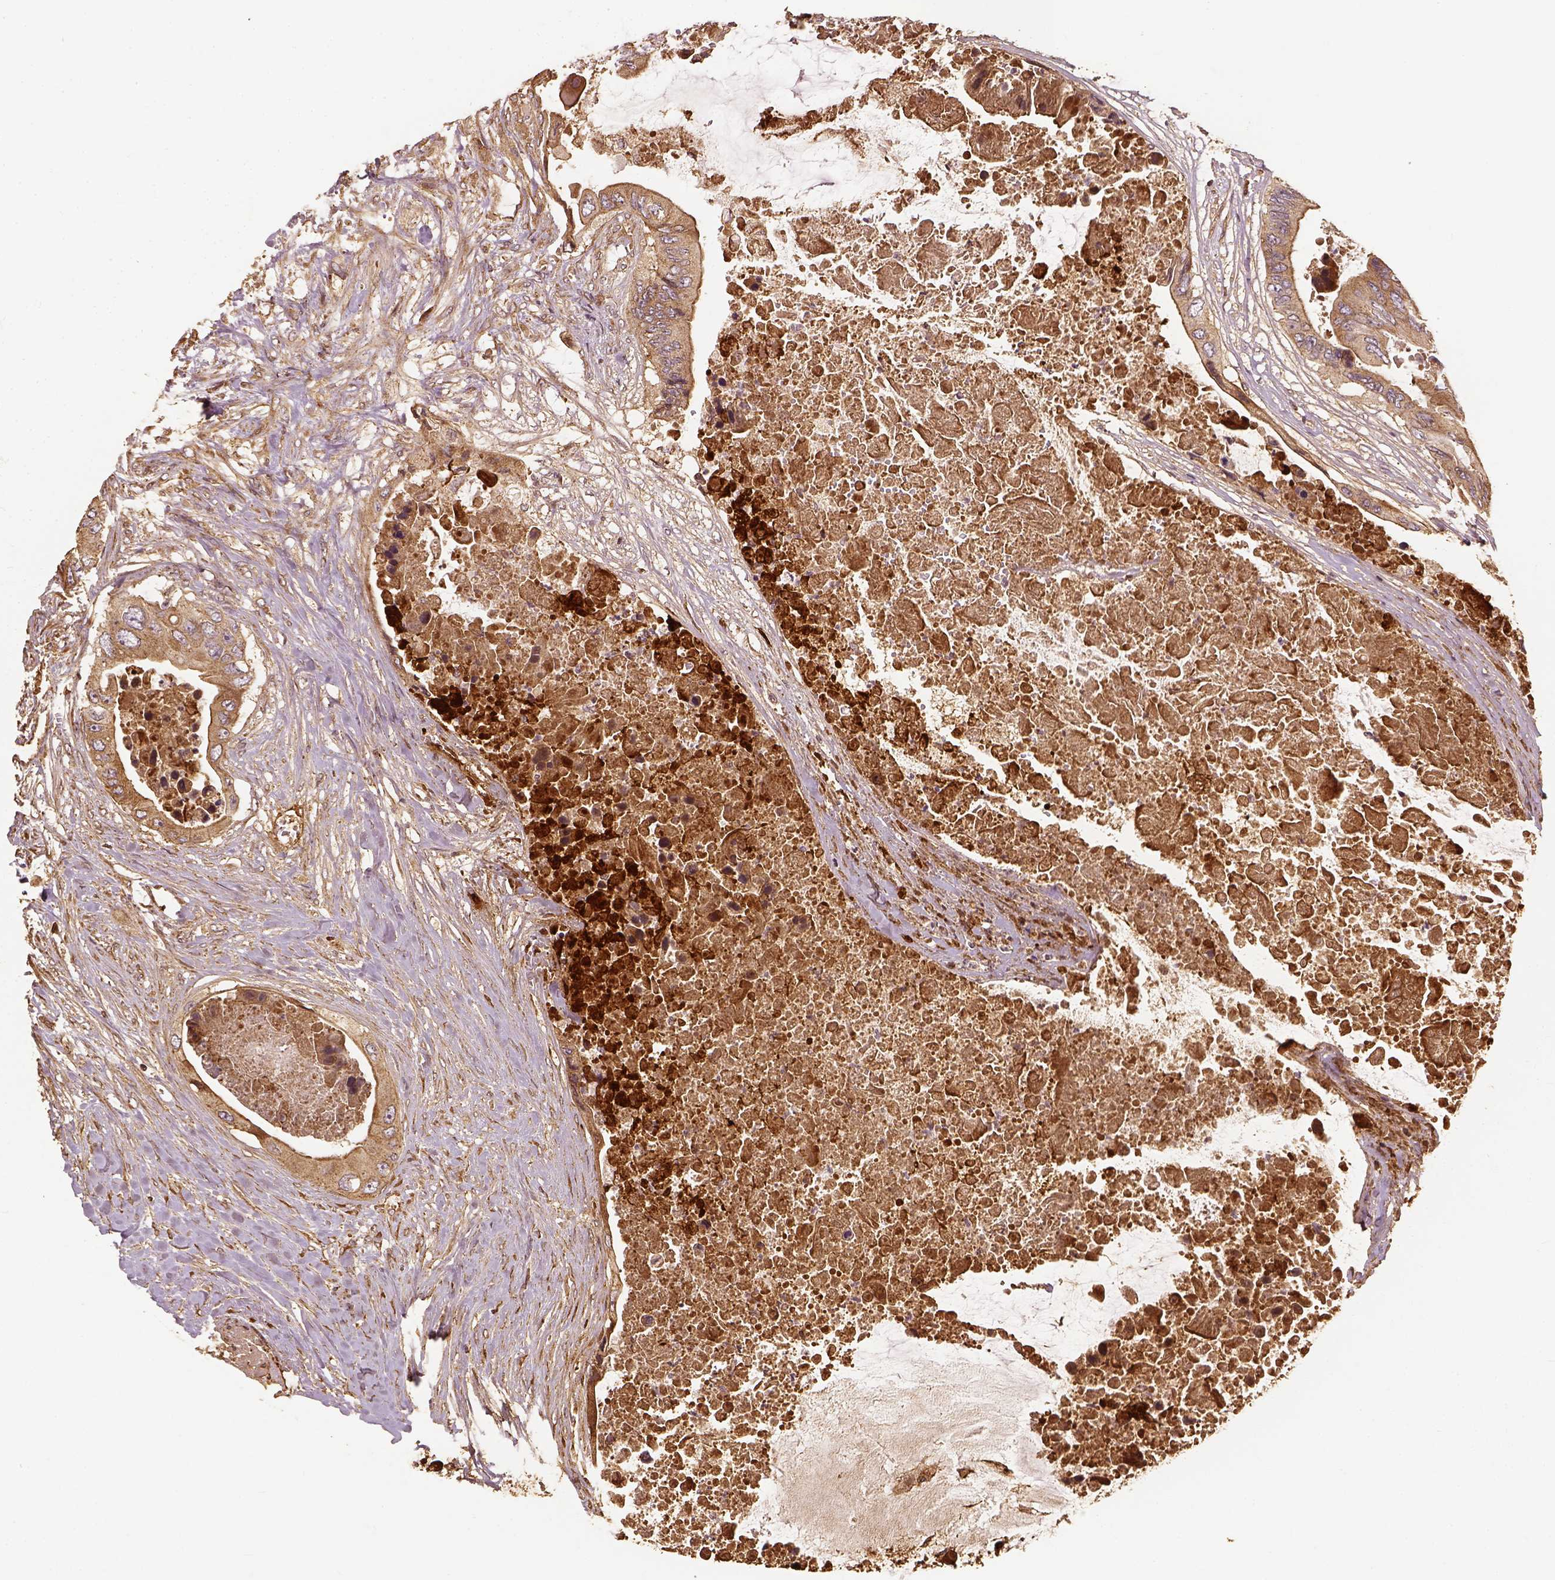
{"staining": {"intensity": "weak", "quantity": ">75%", "location": "cytoplasmic/membranous"}, "tissue": "colorectal cancer", "cell_type": "Tumor cells", "image_type": "cancer", "snomed": [{"axis": "morphology", "description": "Adenocarcinoma, NOS"}, {"axis": "topography", "description": "Rectum"}], "caption": "Tumor cells reveal low levels of weak cytoplasmic/membranous positivity in about >75% of cells in colorectal adenocarcinoma.", "gene": "VEGFA", "patient": {"sex": "male", "age": 63}}